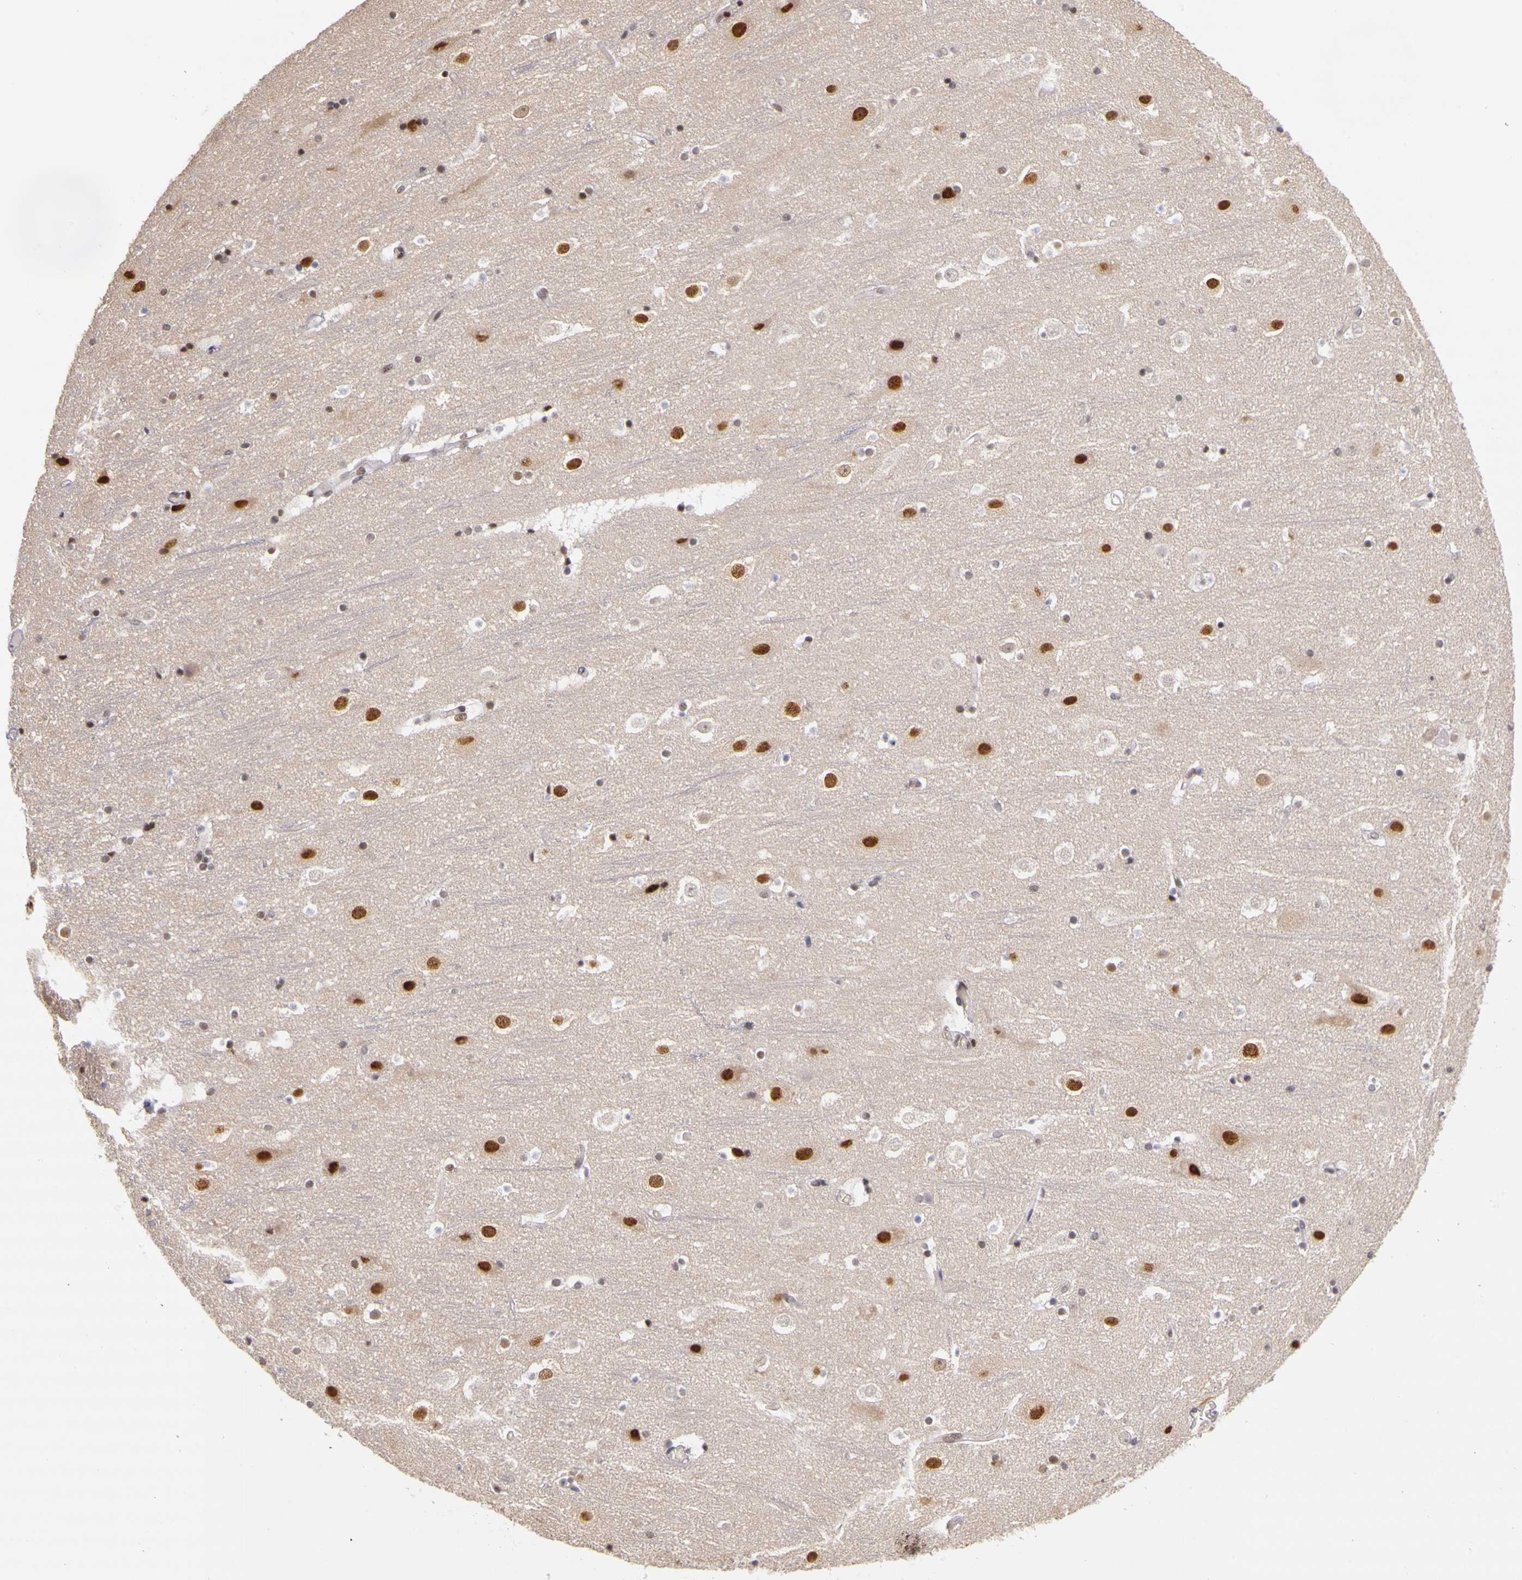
{"staining": {"intensity": "weak", "quantity": "25%-75%", "location": "nuclear"}, "tissue": "cerebral cortex", "cell_type": "Endothelial cells", "image_type": "normal", "snomed": [{"axis": "morphology", "description": "Normal tissue, NOS"}, {"axis": "topography", "description": "Cerebral cortex"}], "caption": "High-magnification brightfield microscopy of unremarkable cerebral cortex stained with DAB (3,3'-diaminobenzidine) (brown) and counterstained with hematoxylin (blue). endothelial cells exhibit weak nuclear expression is seen in approximately25%-75% of cells.", "gene": "WDR13", "patient": {"sex": "male", "age": 45}}